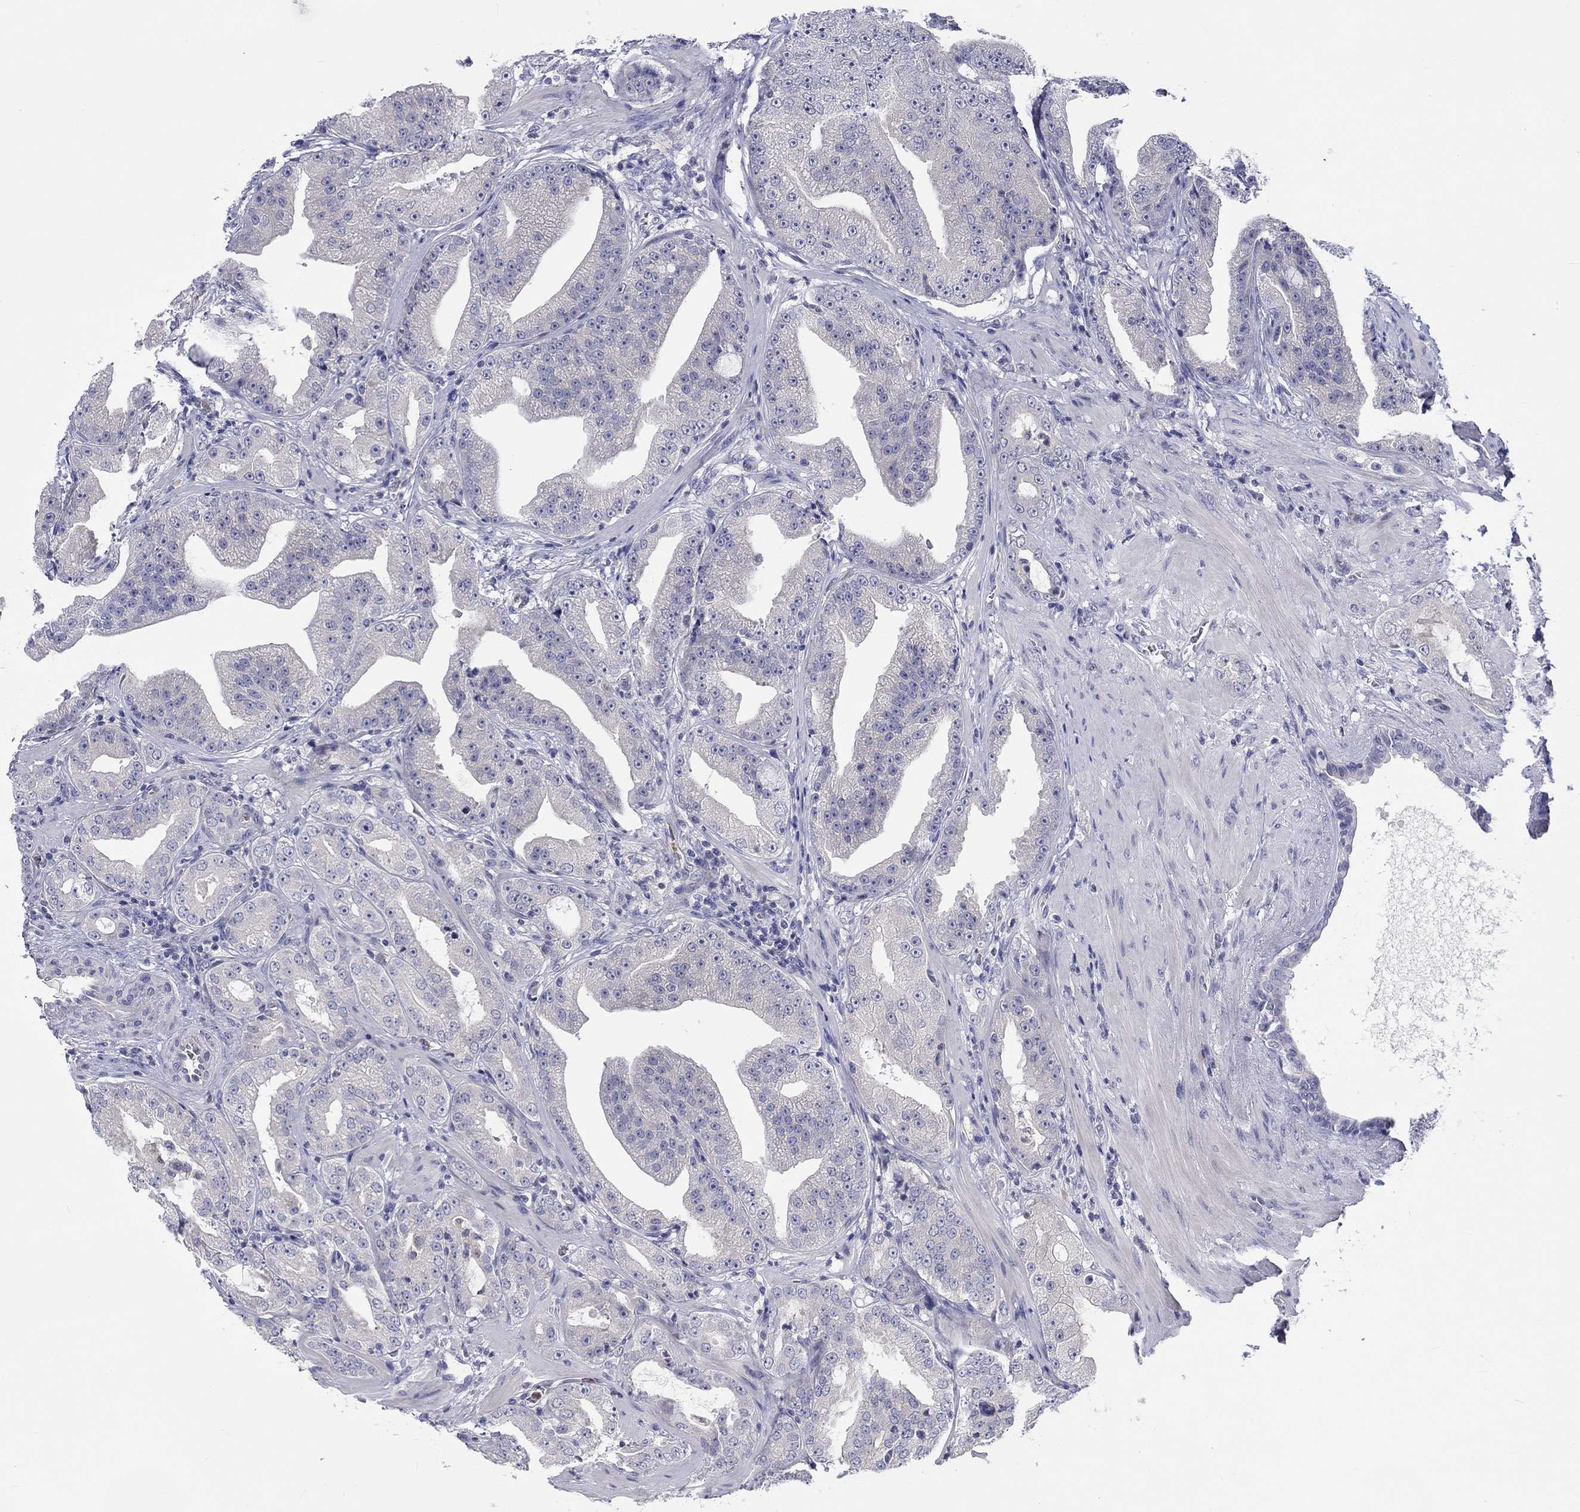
{"staining": {"intensity": "negative", "quantity": "none", "location": "none"}, "tissue": "prostate cancer", "cell_type": "Tumor cells", "image_type": "cancer", "snomed": [{"axis": "morphology", "description": "Adenocarcinoma, Low grade"}, {"axis": "topography", "description": "Prostate"}], "caption": "Histopathology image shows no significant protein expression in tumor cells of adenocarcinoma (low-grade) (prostate).", "gene": "ABCG4", "patient": {"sex": "male", "age": 62}}